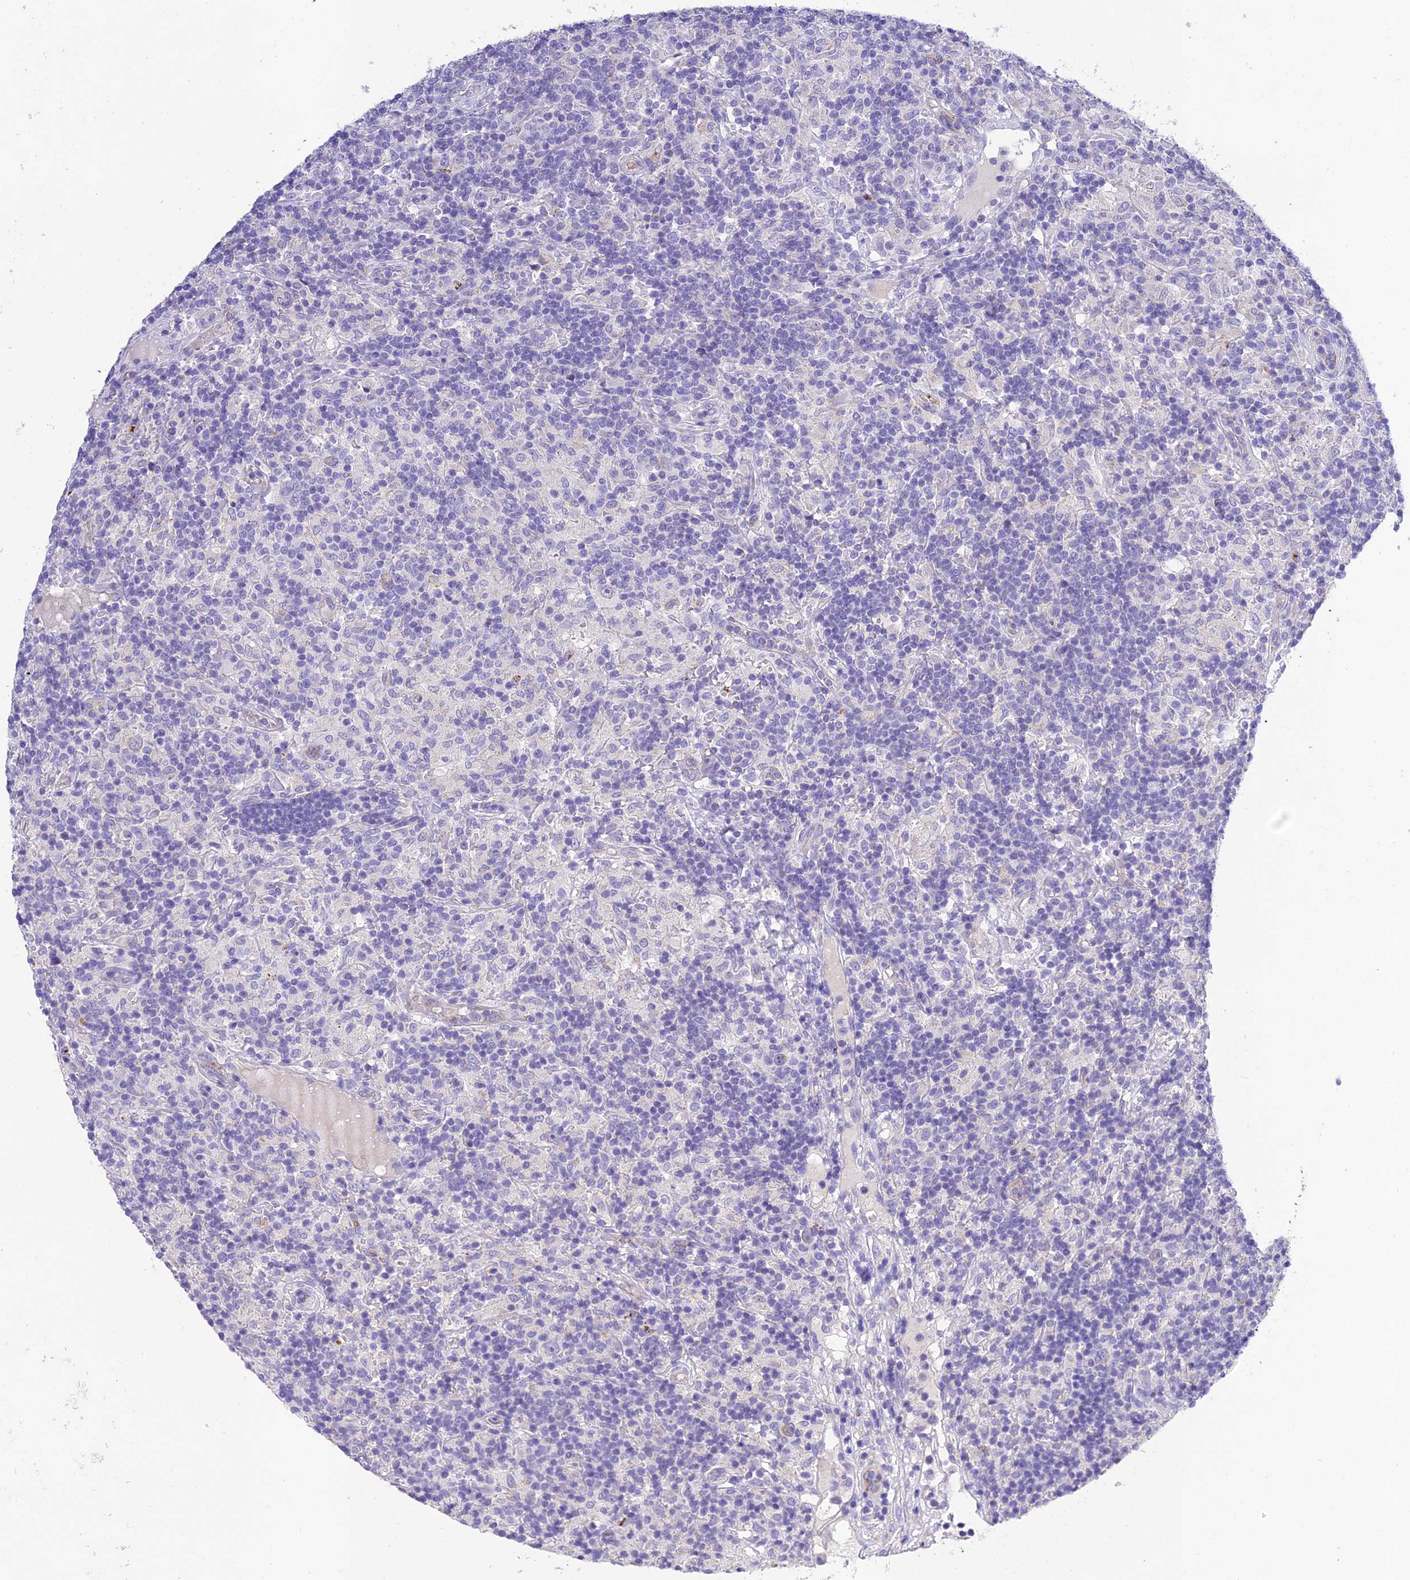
{"staining": {"intensity": "negative", "quantity": "none", "location": "none"}, "tissue": "lymphoma", "cell_type": "Tumor cells", "image_type": "cancer", "snomed": [{"axis": "morphology", "description": "Hodgkin's disease, NOS"}, {"axis": "topography", "description": "Lymph node"}], "caption": "Tumor cells show no significant staining in lymphoma. The staining was performed using DAB (3,3'-diaminobenzidine) to visualize the protein expression in brown, while the nuclei were stained in blue with hematoxylin (Magnification: 20x).", "gene": "MS4A5", "patient": {"sex": "male", "age": 70}}